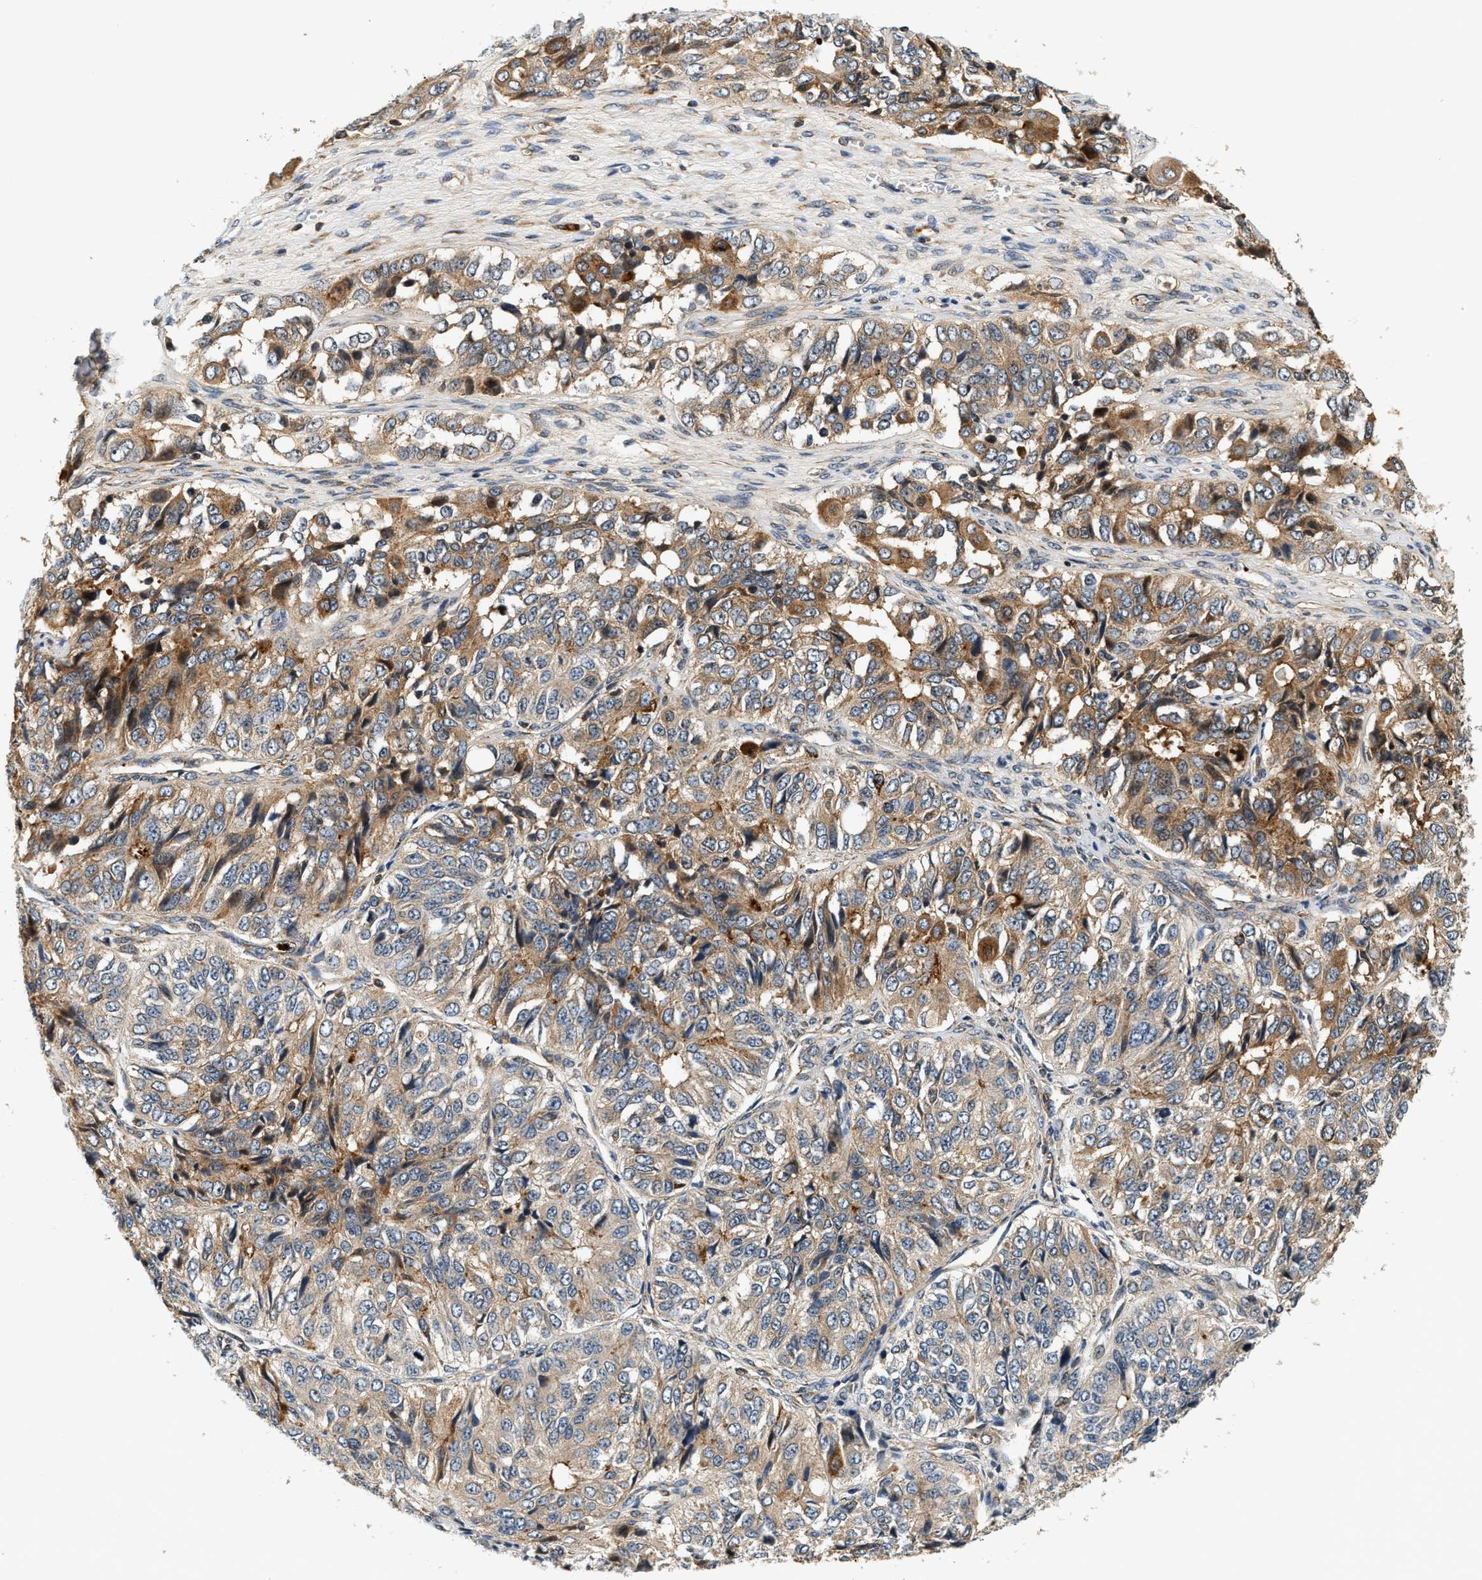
{"staining": {"intensity": "moderate", "quantity": ">75%", "location": "cytoplasmic/membranous"}, "tissue": "ovarian cancer", "cell_type": "Tumor cells", "image_type": "cancer", "snomed": [{"axis": "morphology", "description": "Carcinoma, endometroid"}, {"axis": "topography", "description": "Ovary"}], "caption": "Protein expression analysis of ovarian cancer (endometroid carcinoma) reveals moderate cytoplasmic/membranous positivity in approximately >75% of tumor cells.", "gene": "SAMD9", "patient": {"sex": "female", "age": 51}}